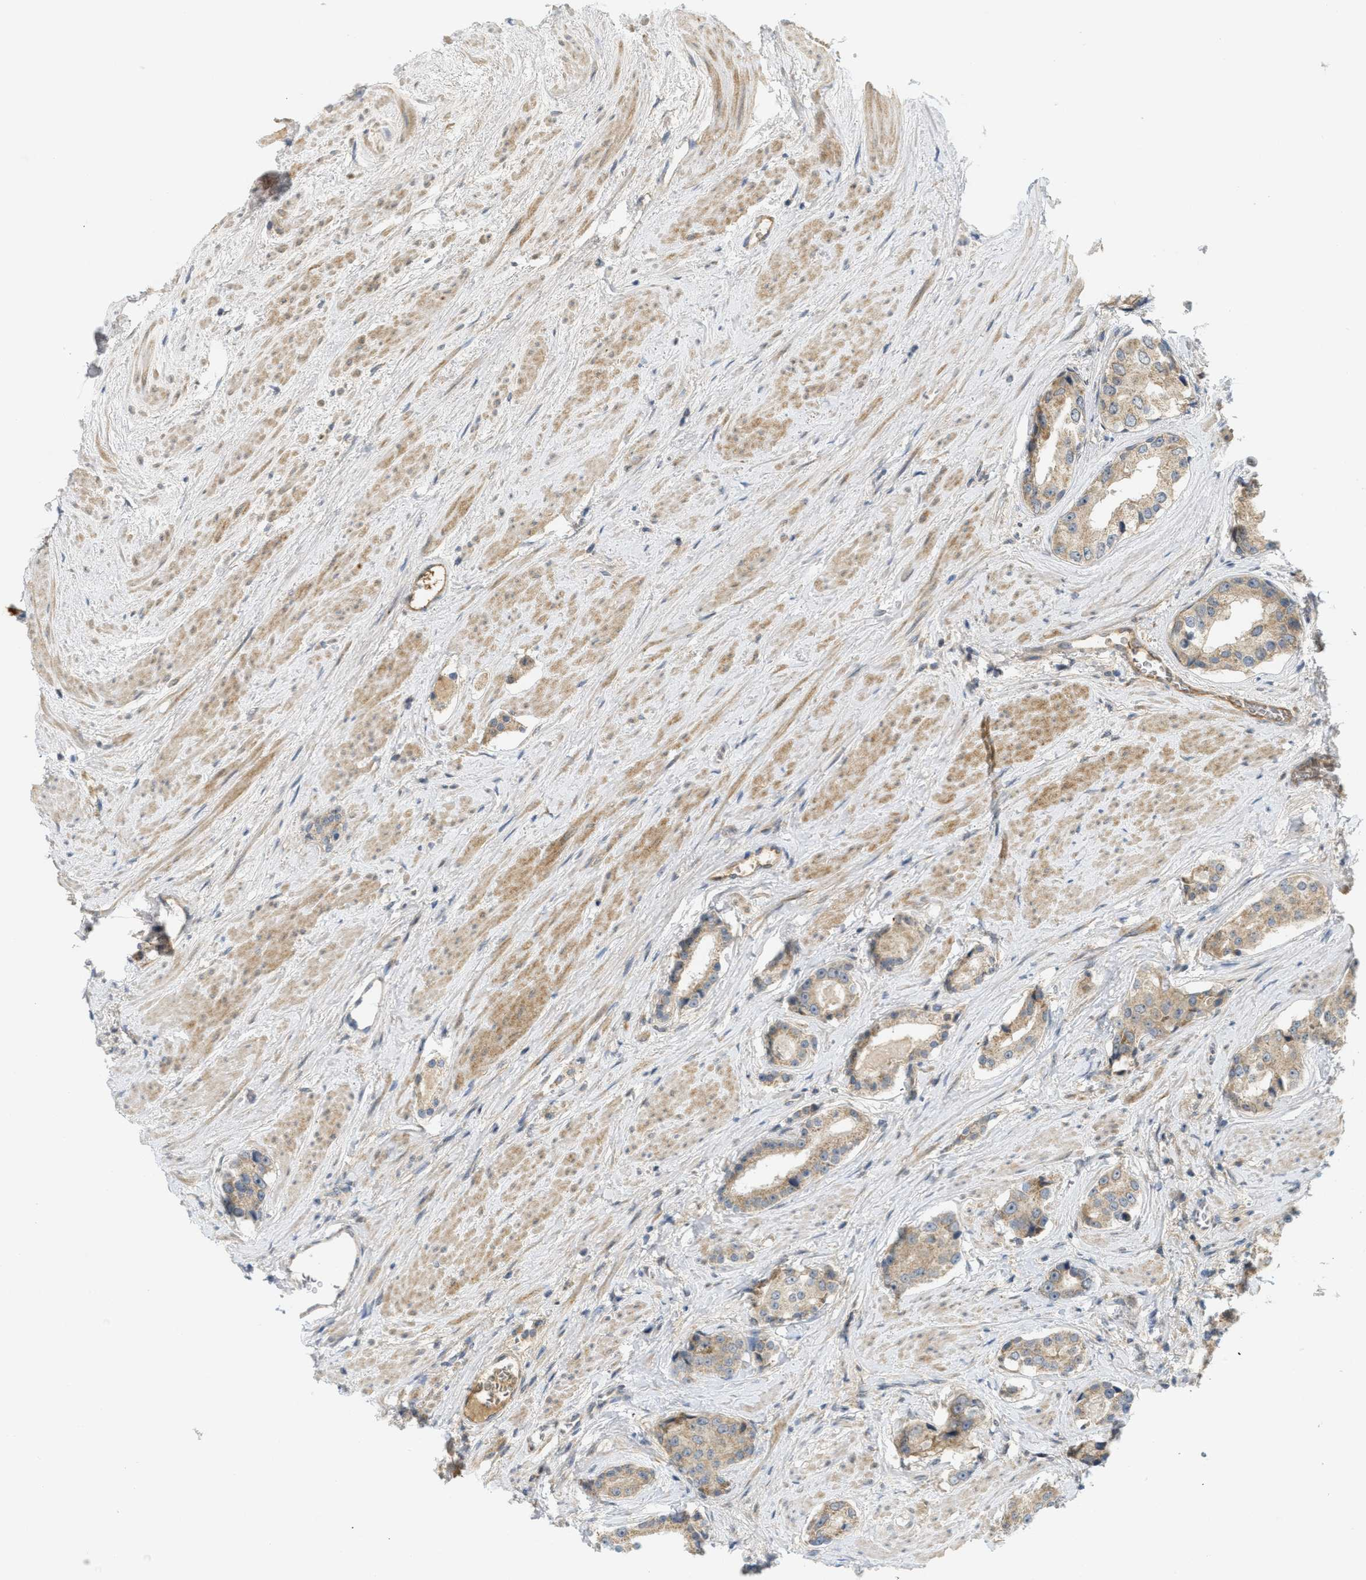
{"staining": {"intensity": "moderate", "quantity": ">75%", "location": "cytoplasmic/membranous"}, "tissue": "prostate cancer", "cell_type": "Tumor cells", "image_type": "cancer", "snomed": [{"axis": "morphology", "description": "Adenocarcinoma, High grade"}, {"axis": "topography", "description": "Prostate"}], "caption": "DAB immunohistochemical staining of prostate cancer displays moderate cytoplasmic/membranous protein positivity in about >75% of tumor cells.", "gene": "PROC", "patient": {"sex": "male", "age": 71}}